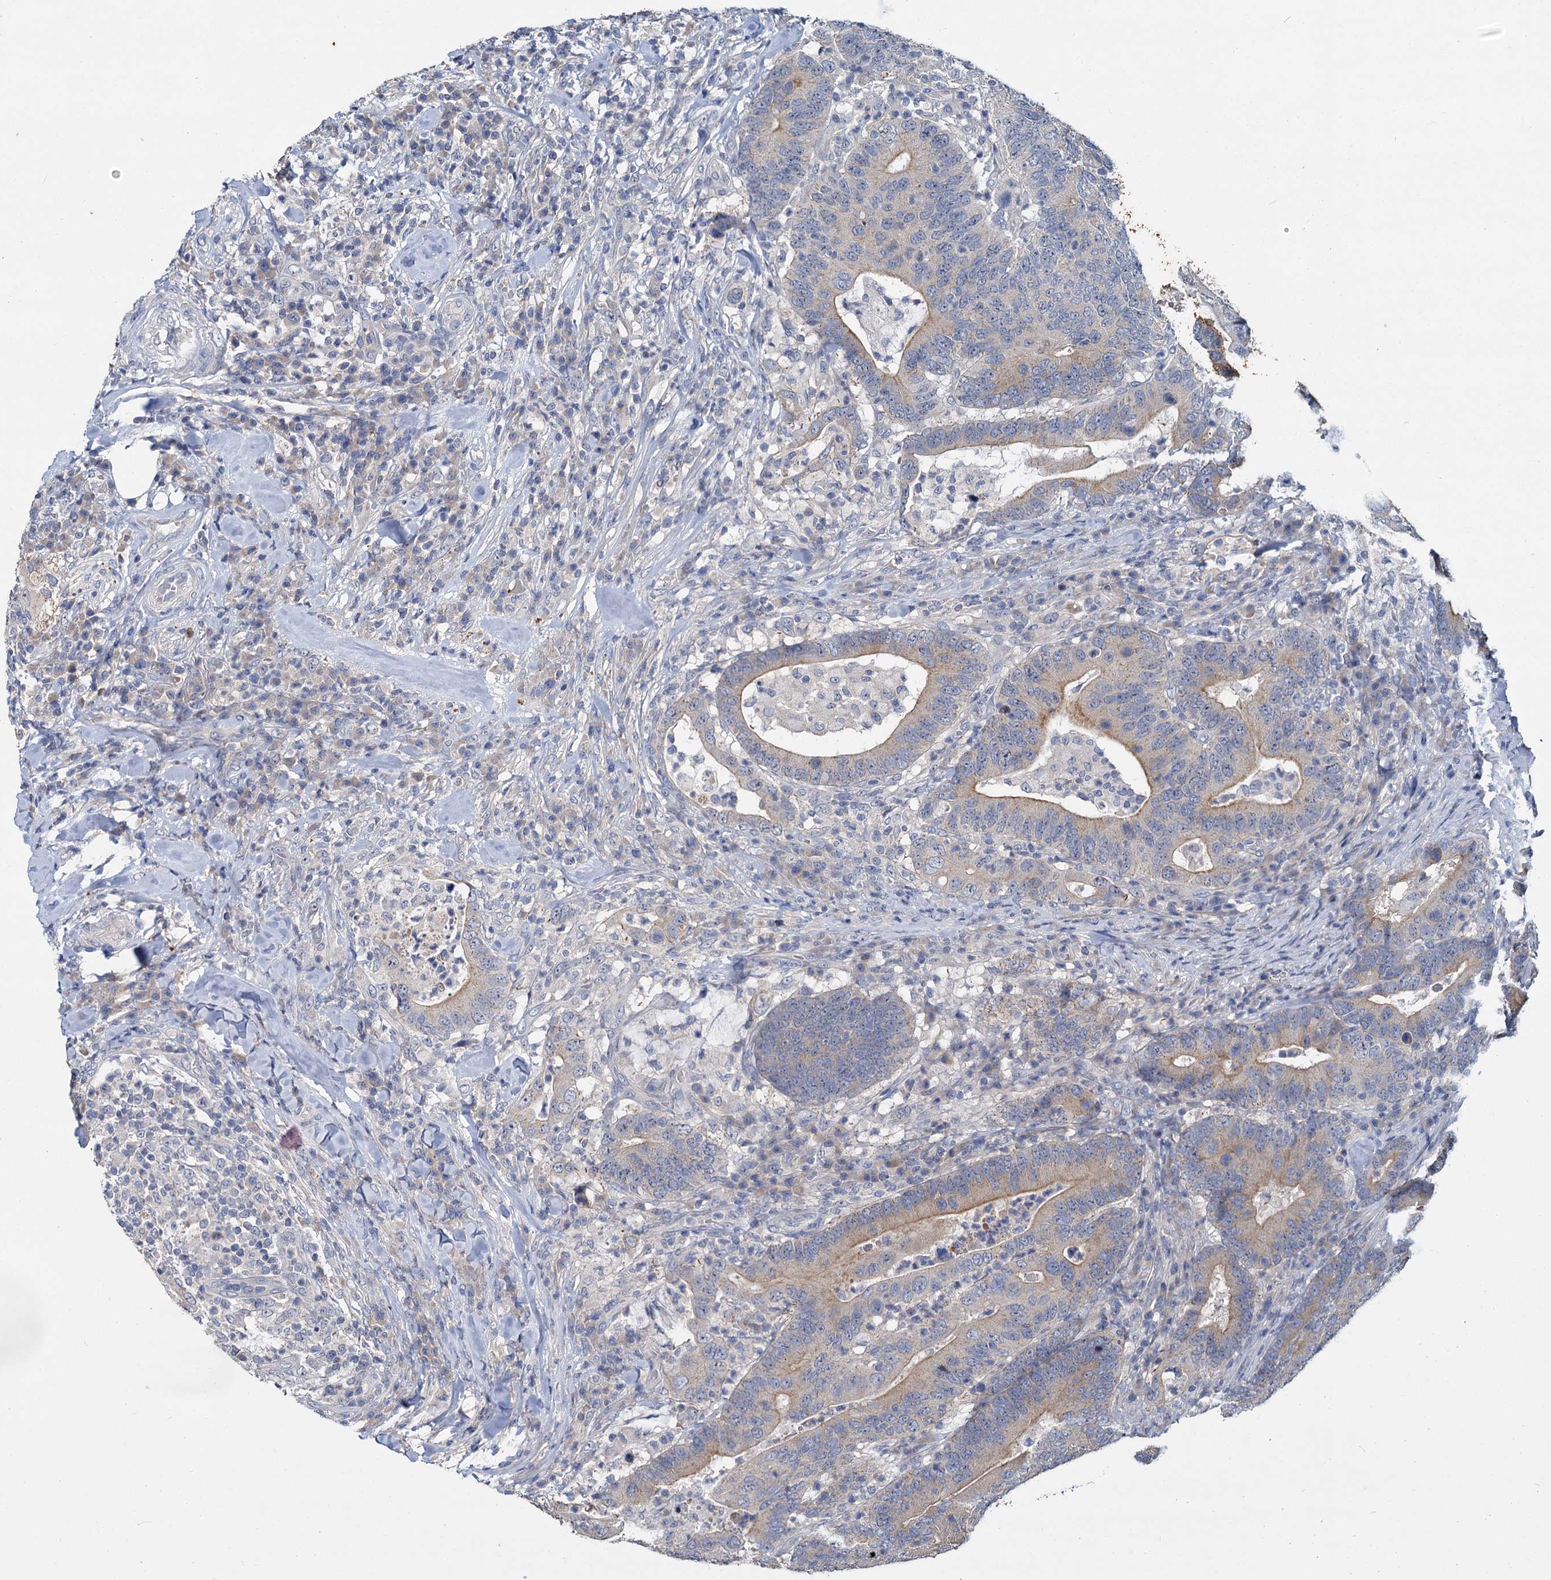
{"staining": {"intensity": "weak", "quantity": "25%-75%", "location": "cytoplasmic/membranous"}, "tissue": "colorectal cancer", "cell_type": "Tumor cells", "image_type": "cancer", "snomed": [{"axis": "morphology", "description": "Adenocarcinoma, NOS"}, {"axis": "topography", "description": "Colon"}], "caption": "Weak cytoplasmic/membranous protein positivity is identified in approximately 25%-75% of tumor cells in colorectal adenocarcinoma. The staining was performed using DAB, with brown indicating positive protein expression. Nuclei are stained blue with hematoxylin.", "gene": "ATP9A", "patient": {"sex": "female", "age": 66}}